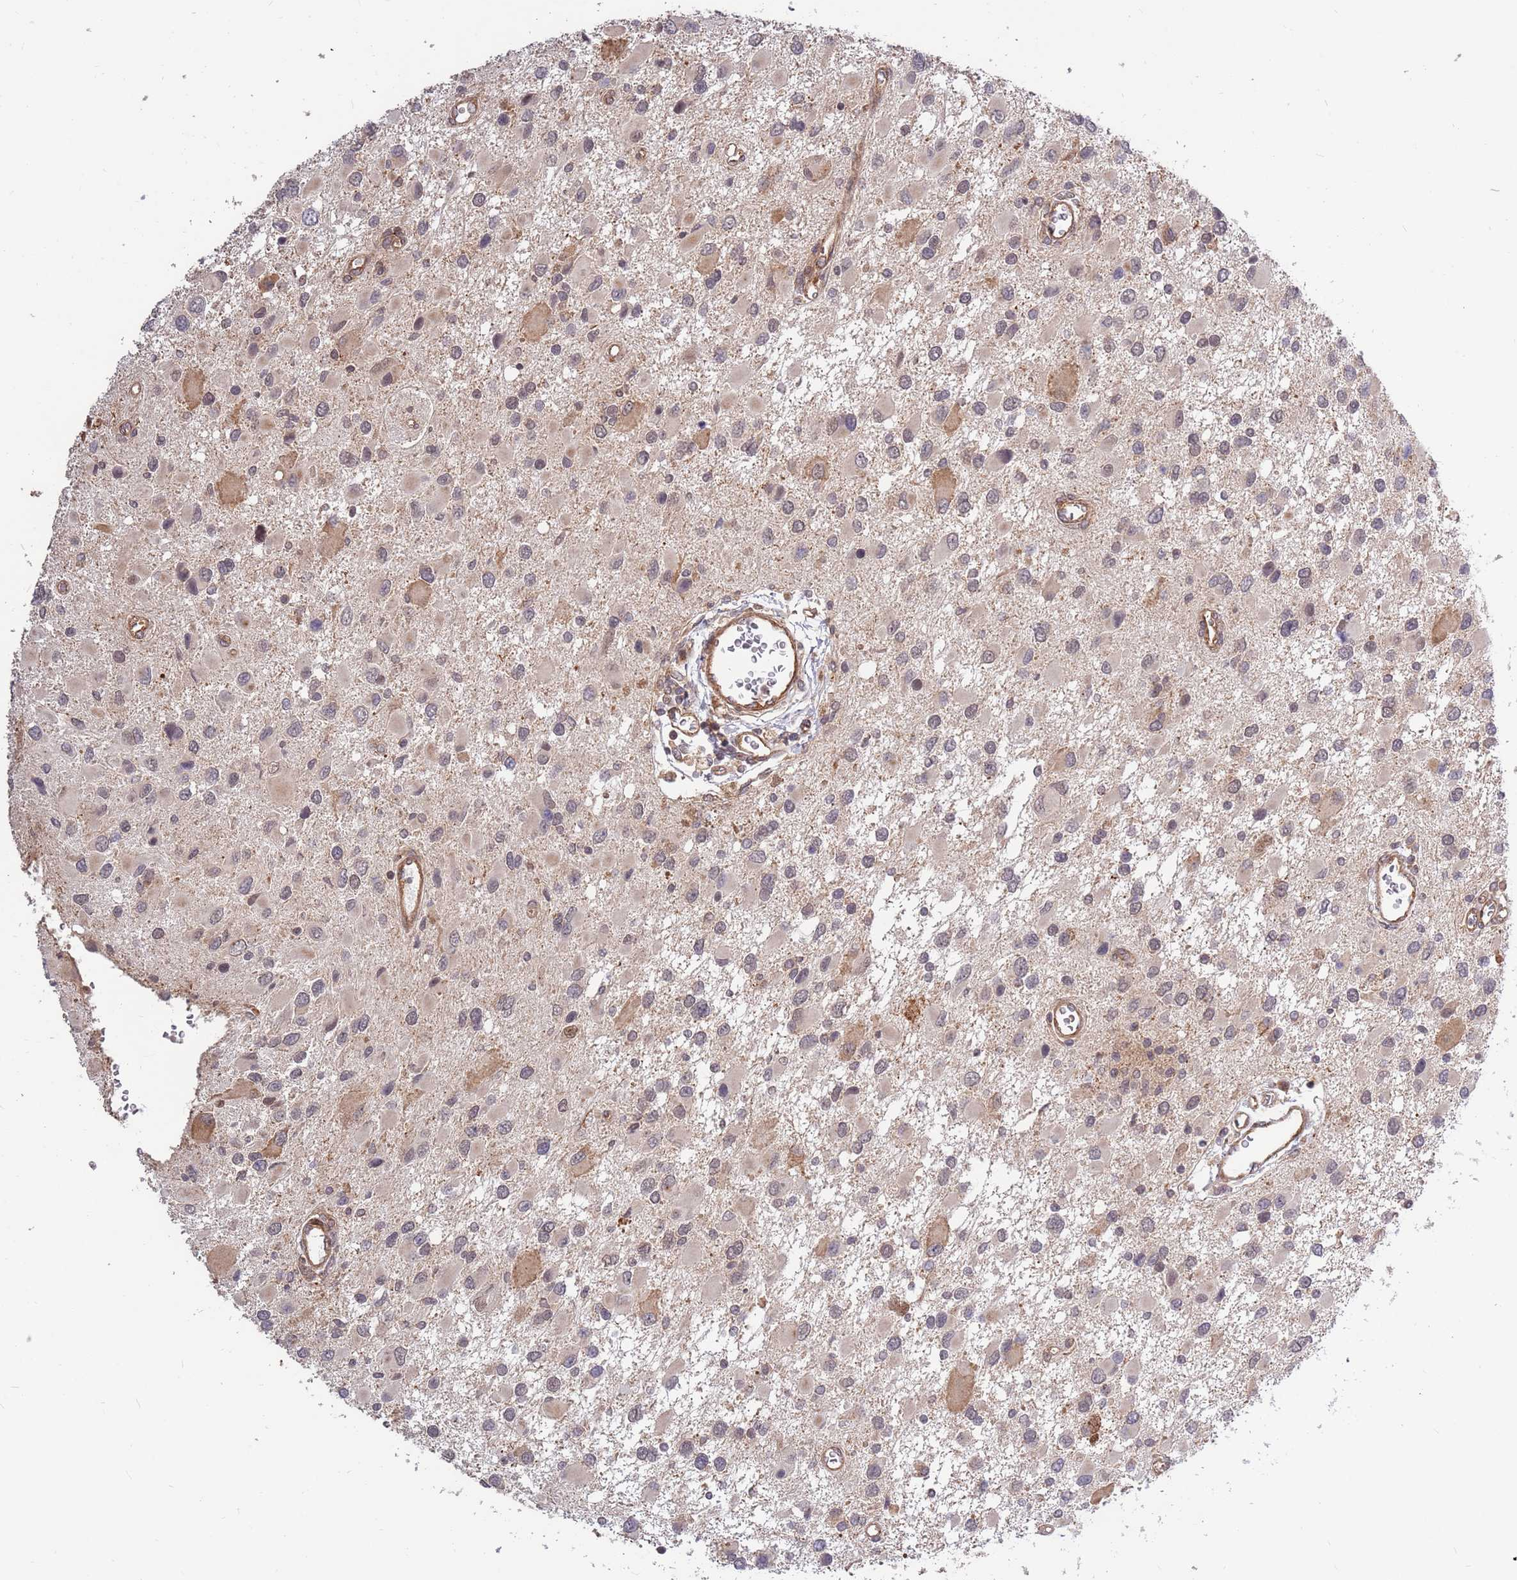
{"staining": {"intensity": "moderate", "quantity": "<25%", "location": "cytoplasmic/membranous"}, "tissue": "glioma", "cell_type": "Tumor cells", "image_type": "cancer", "snomed": [{"axis": "morphology", "description": "Glioma, malignant, High grade"}, {"axis": "topography", "description": "Brain"}], "caption": "Tumor cells show low levels of moderate cytoplasmic/membranous staining in about <25% of cells in human glioma.", "gene": "HAUS3", "patient": {"sex": "male", "age": 53}}